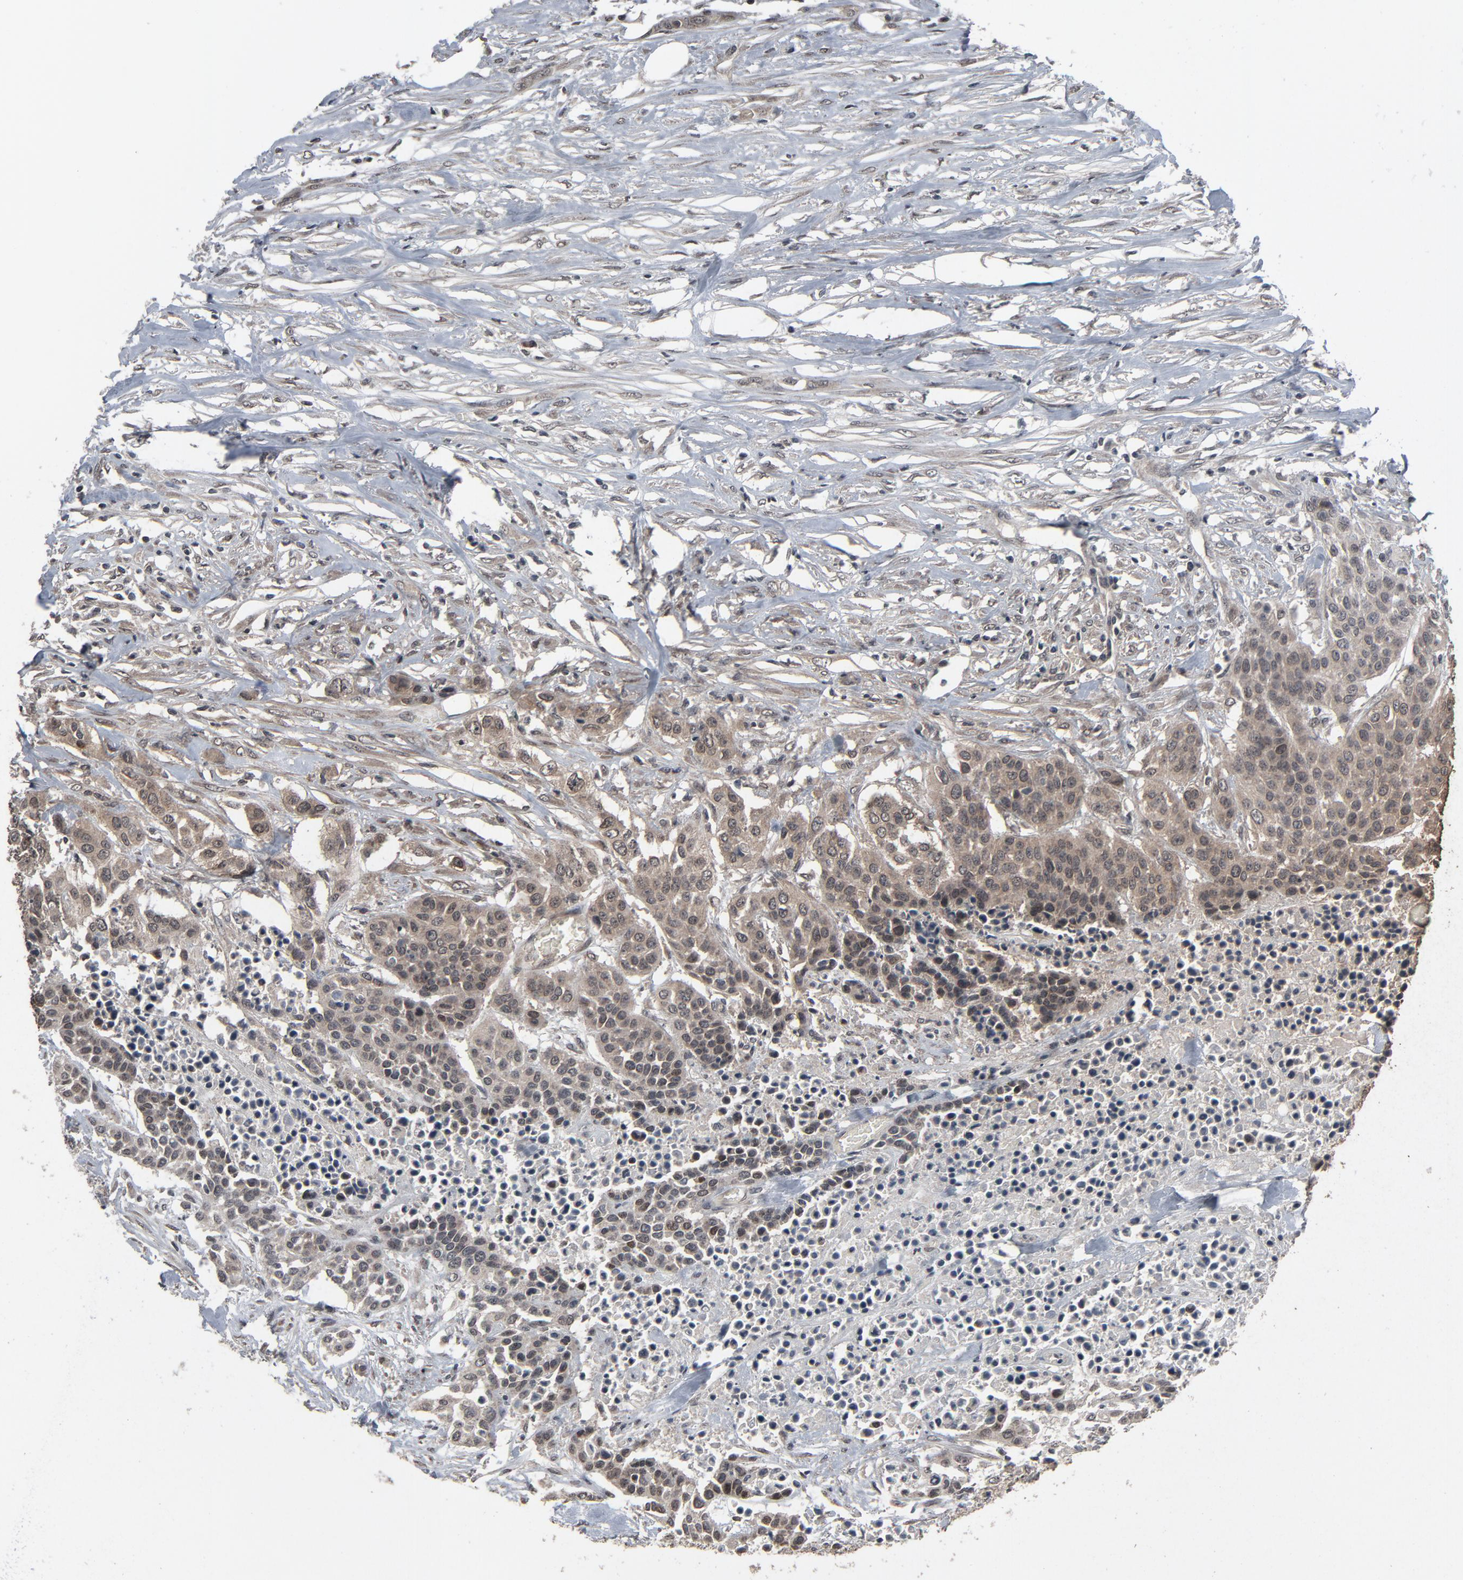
{"staining": {"intensity": "moderate", "quantity": "<25%", "location": "cytoplasmic/membranous,nuclear"}, "tissue": "urothelial cancer", "cell_type": "Tumor cells", "image_type": "cancer", "snomed": [{"axis": "morphology", "description": "Urothelial carcinoma, High grade"}, {"axis": "topography", "description": "Urinary bladder"}], "caption": "This micrograph demonstrates IHC staining of human urothelial cancer, with low moderate cytoplasmic/membranous and nuclear positivity in about <25% of tumor cells.", "gene": "POM121", "patient": {"sex": "male", "age": 74}}